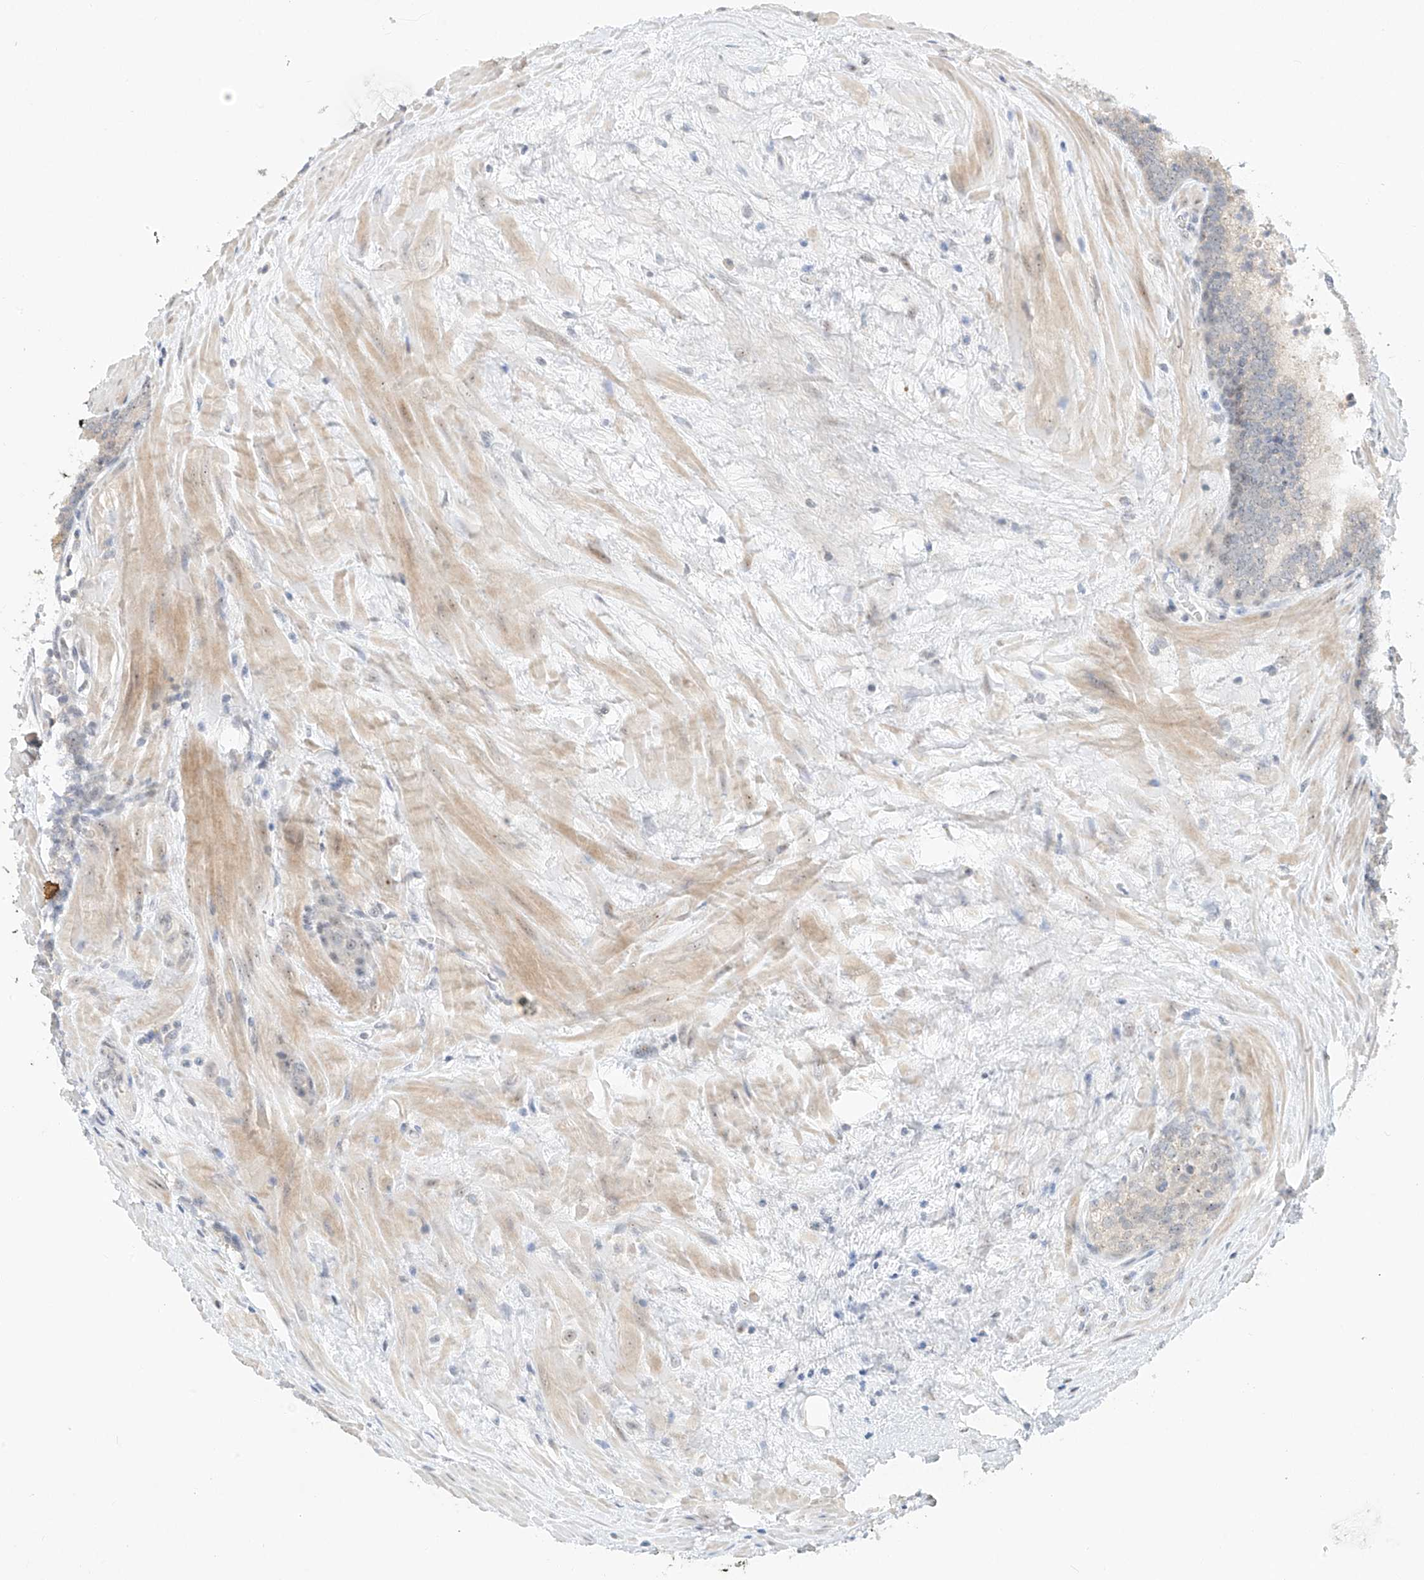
{"staining": {"intensity": "negative", "quantity": "none", "location": "none"}, "tissue": "prostate cancer", "cell_type": "Tumor cells", "image_type": "cancer", "snomed": [{"axis": "morphology", "description": "Adenocarcinoma, Low grade"}, {"axis": "topography", "description": "Prostate"}], "caption": "Low-grade adenocarcinoma (prostate) was stained to show a protein in brown. There is no significant staining in tumor cells.", "gene": "TASP1", "patient": {"sex": "male", "age": 67}}